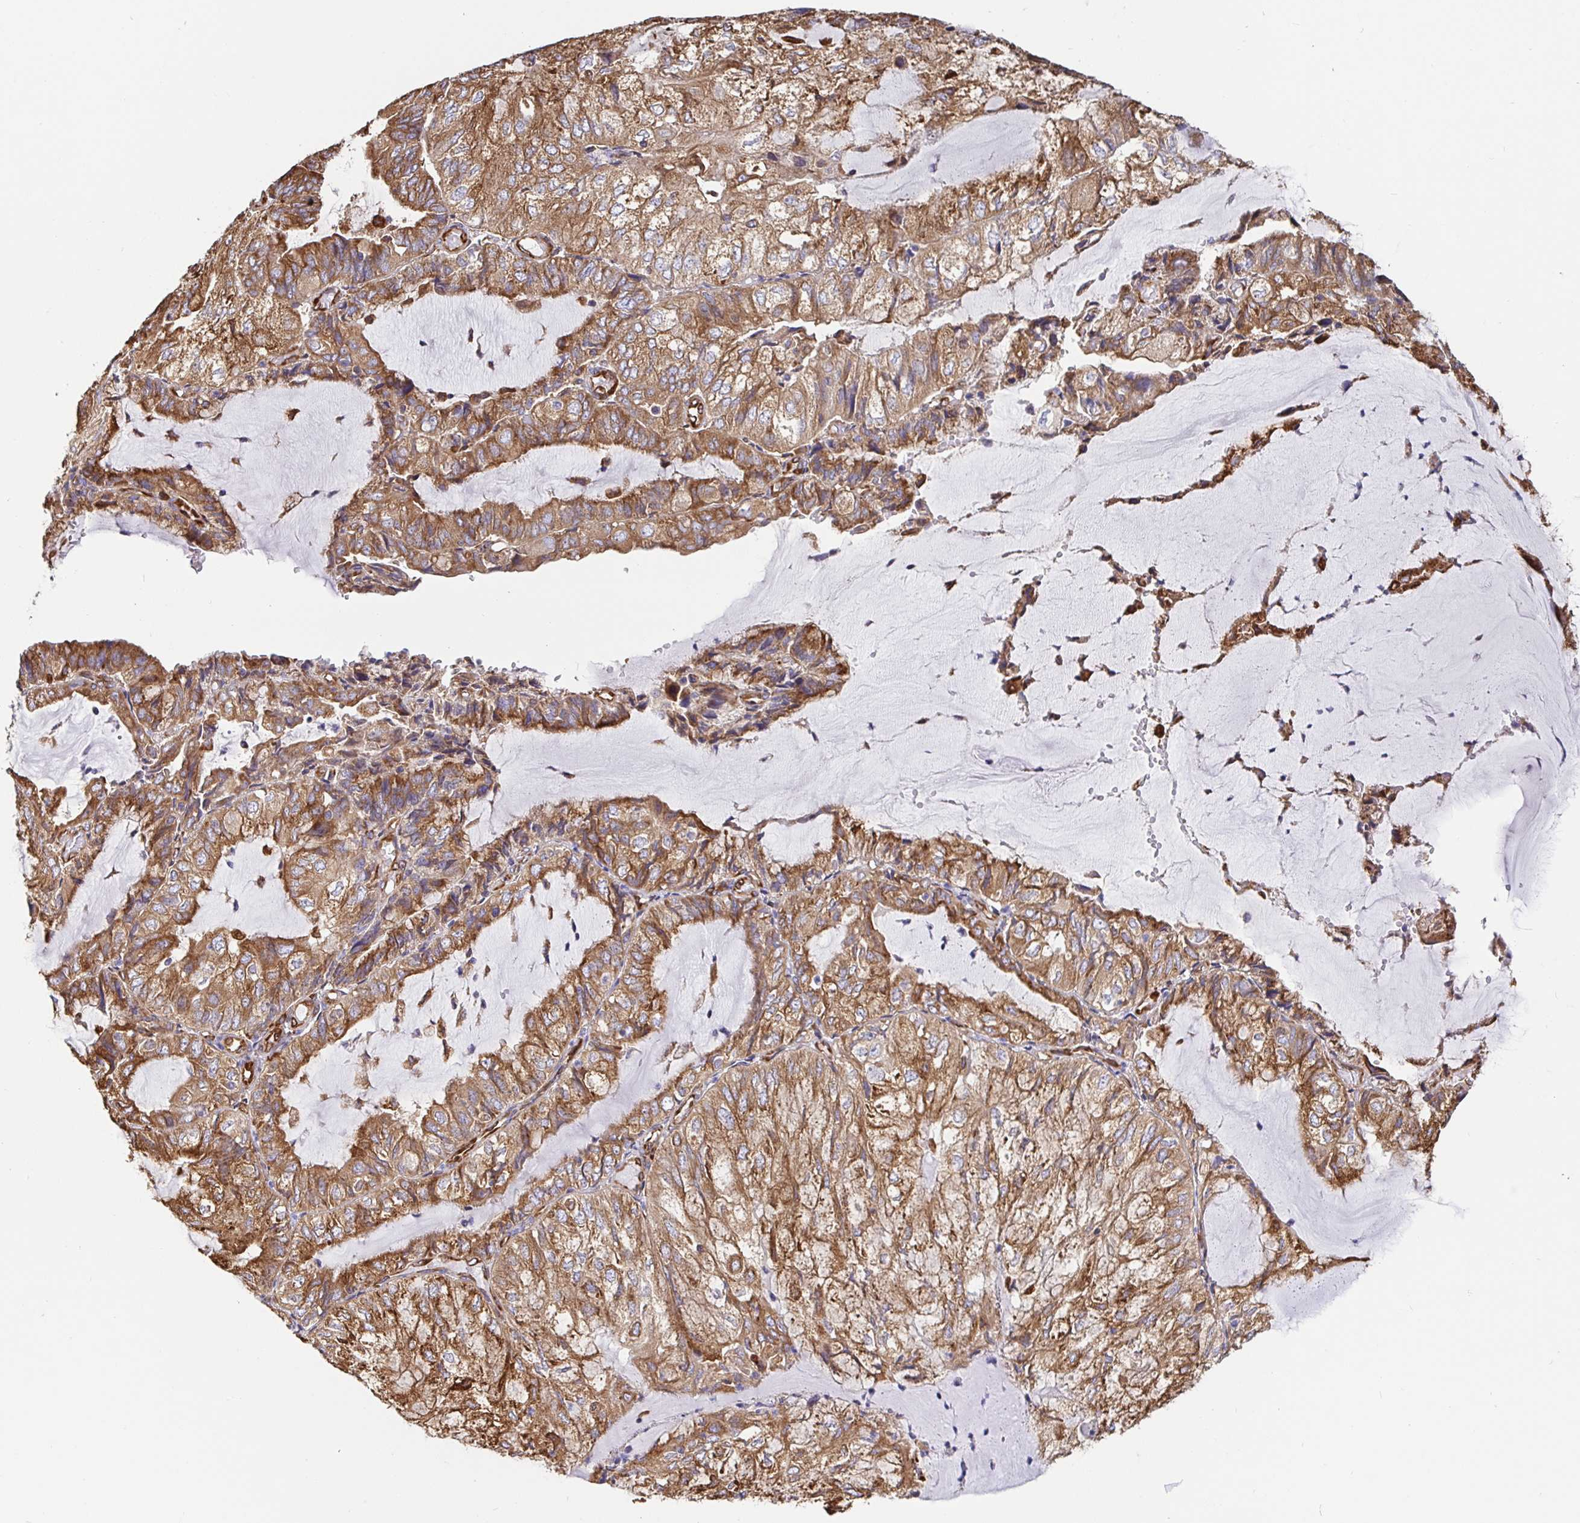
{"staining": {"intensity": "moderate", "quantity": ">75%", "location": "cytoplasmic/membranous"}, "tissue": "endometrial cancer", "cell_type": "Tumor cells", "image_type": "cancer", "snomed": [{"axis": "morphology", "description": "Adenocarcinoma, NOS"}, {"axis": "topography", "description": "Endometrium"}], "caption": "Immunohistochemistry (IHC) staining of endometrial adenocarcinoma, which shows medium levels of moderate cytoplasmic/membranous staining in about >75% of tumor cells indicating moderate cytoplasmic/membranous protein staining. The staining was performed using DAB (brown) for protein detection and nuclei were counterstained in hematoxylin (blue).", "gene": "MAOA", "patient": {"sex": "female", "age": 81}}